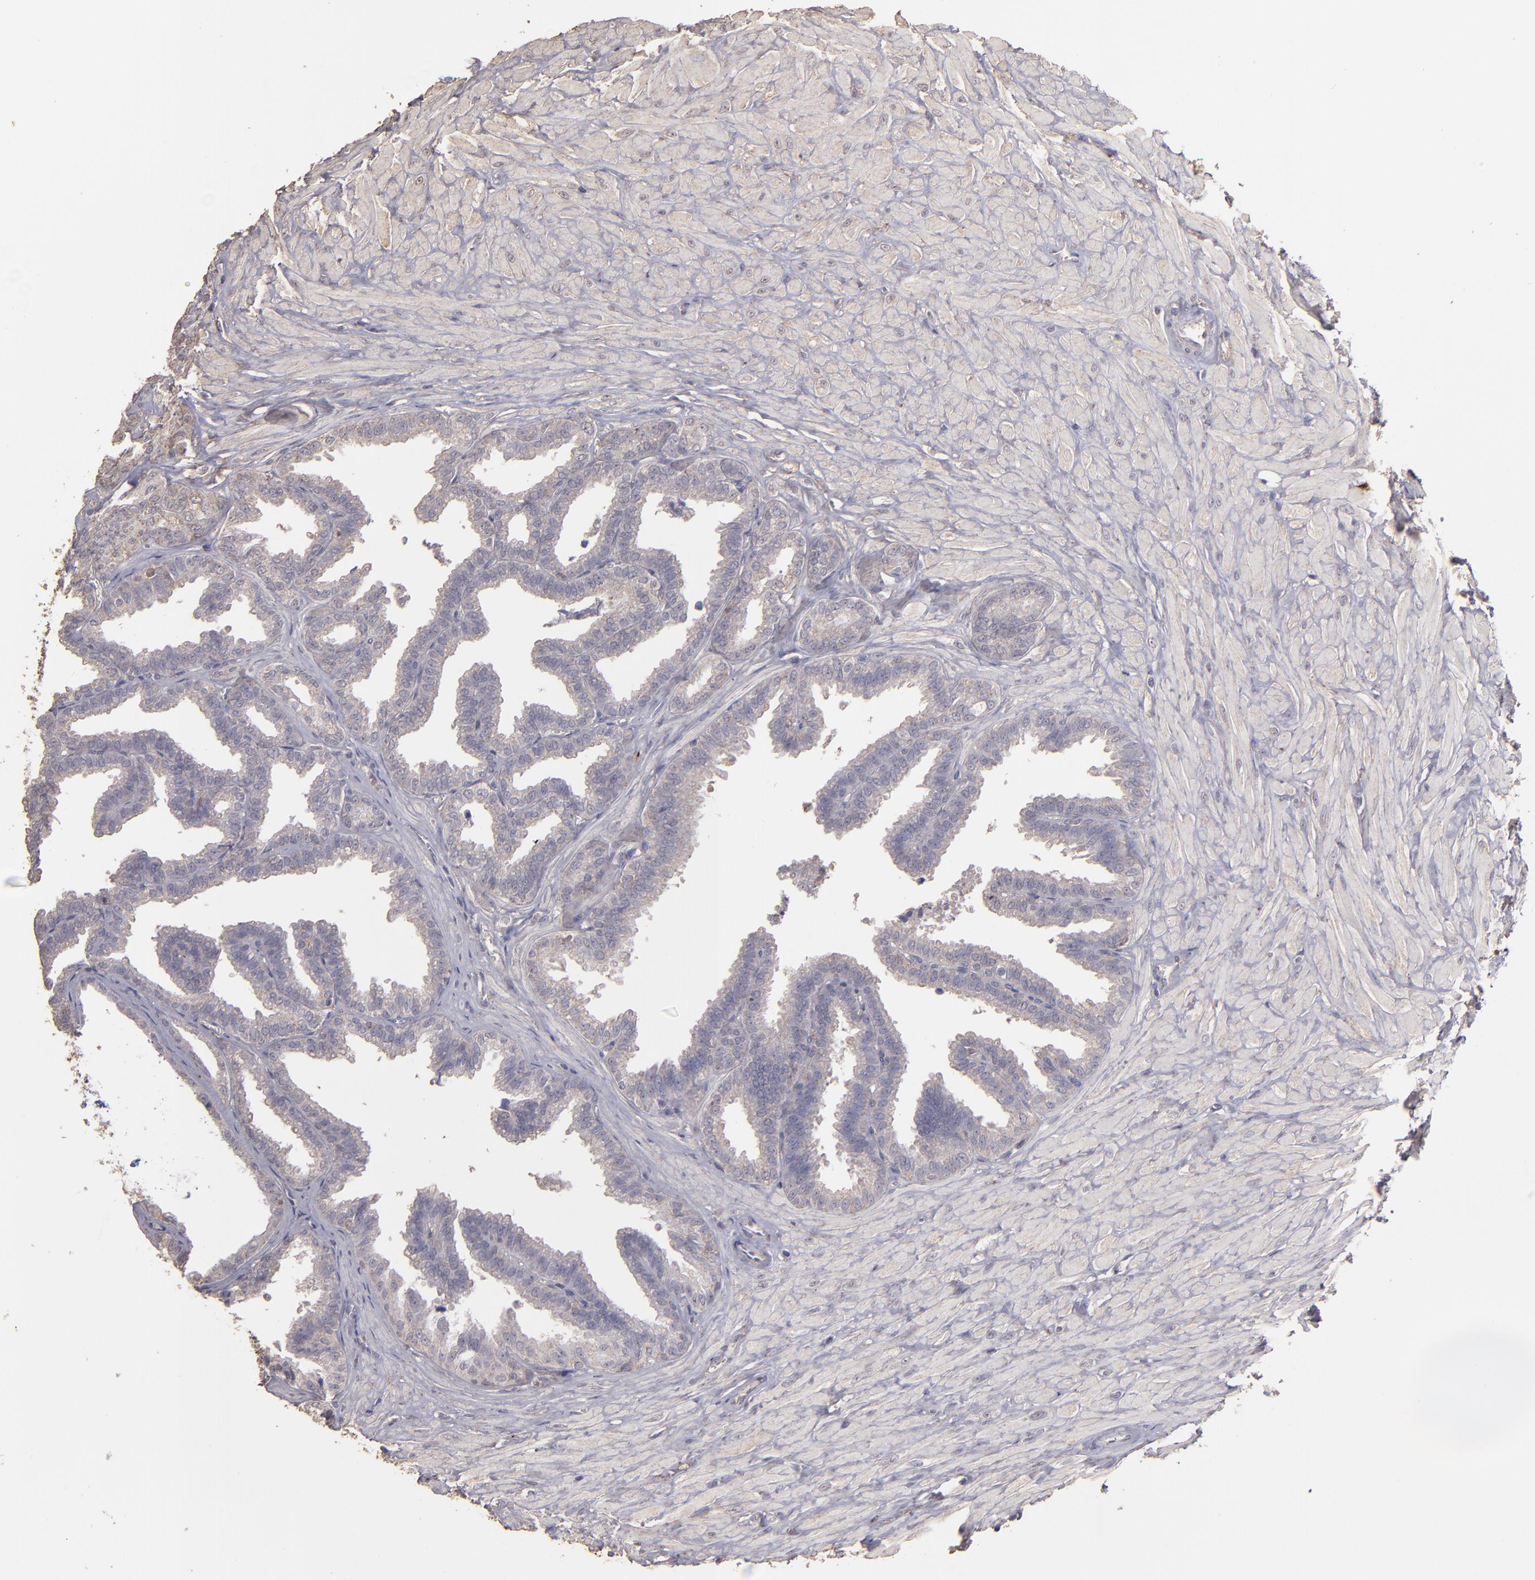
{"staining": {"intensity": "weak", "quantity": ">75%", "location": "cytoplasmic/membranous"}, "tissue": "seminal vesicle", "cell_type": "Glandular cells", "image_type": "normal", "snomed": [{"axis": "morphology", "description": "Normal tissue, NOS"}, {"axis": "topography", "description": "Seminal veicle"}], "caption": "Seminal vesicle was stained to show a protein in brown. There is low levels of weak cytoplasmic/membranous positivity in approximately >75% of glandular cells.", "gene": "FAT1", "patient": {"sex": "male", "age": 26}}